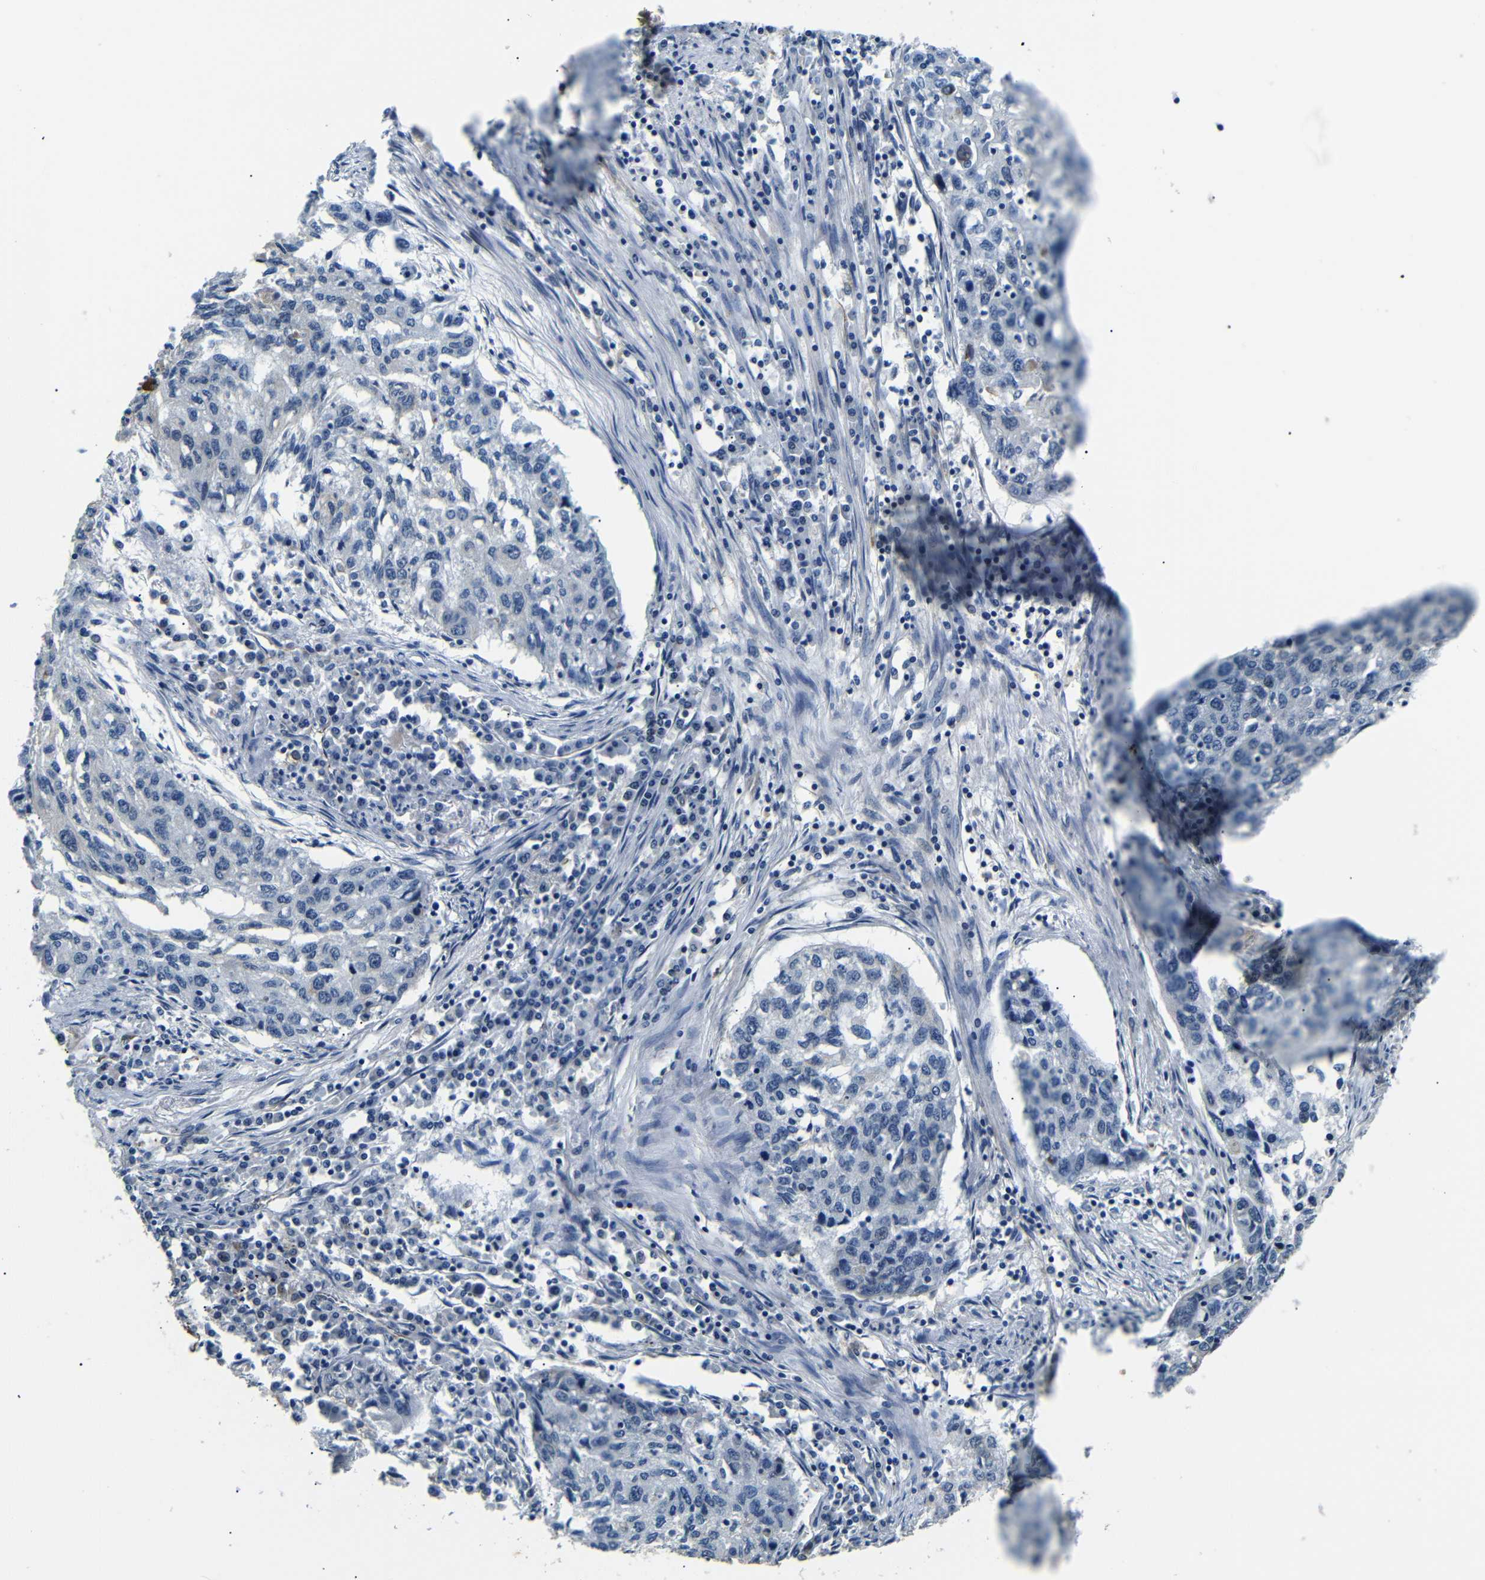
{"staining": {"intensity": "negative", "quantity": "none", "location": "none"}, "tissue": "lung cancer", "cell_type": "Tumor cells", "image_type": "cancer", "snomed": [{"axis": "morphology", "description": "Squamous cell carcinoma, NOS"}, {"axis": "topography", "description": "Lung"}], "caption": "An IHC histopathology image of lung cancer (squamous cell carcinoma) is shown. There is no staining in tumor cells of lung cancer (squamous cell carcinoma).", "gene": "TAFA1", "patient": {"sex": "female", "age": 63}}